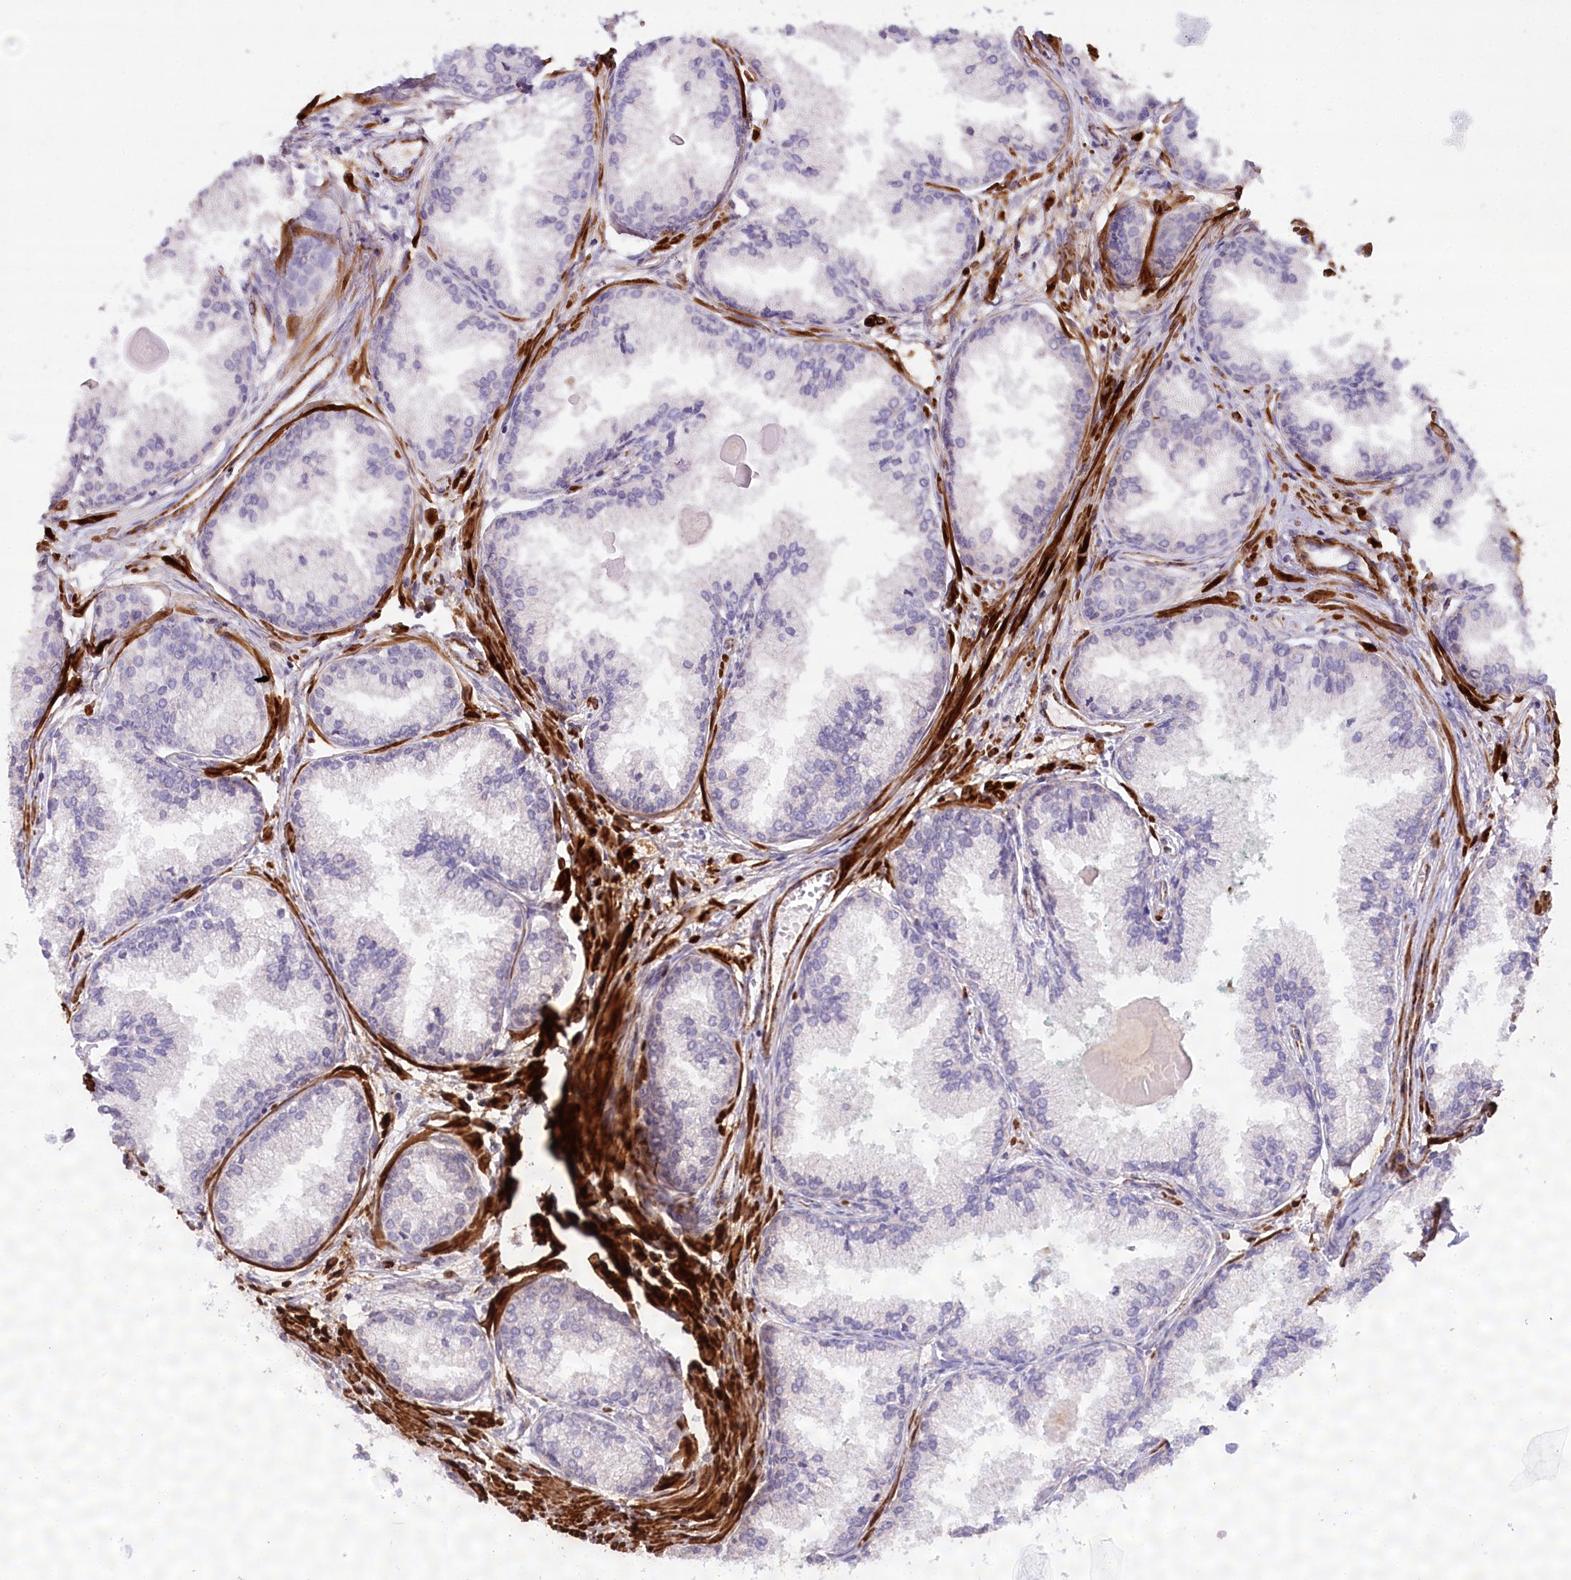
{"staining": {"intensity": "negative", "quantity": "none", "location": "none"}, "tissue": "prostate cancer", "cell_type": "Tumor cells", "image_type": "cancer", "snomed": [{"axis": "morphology", "description": "Adenocarcinoma, High grade"}, {"axis": "topography", "description": "Prostate"}], "caption": "Immunohistochemical staining of human prostate cancer exhibits no significant positivity in tumor cells. (DAB IHC visualized using brightfield microscopy, high magnification).", "gene": "SYNPO2", "patient": {"sex": "male", "age": 68}}